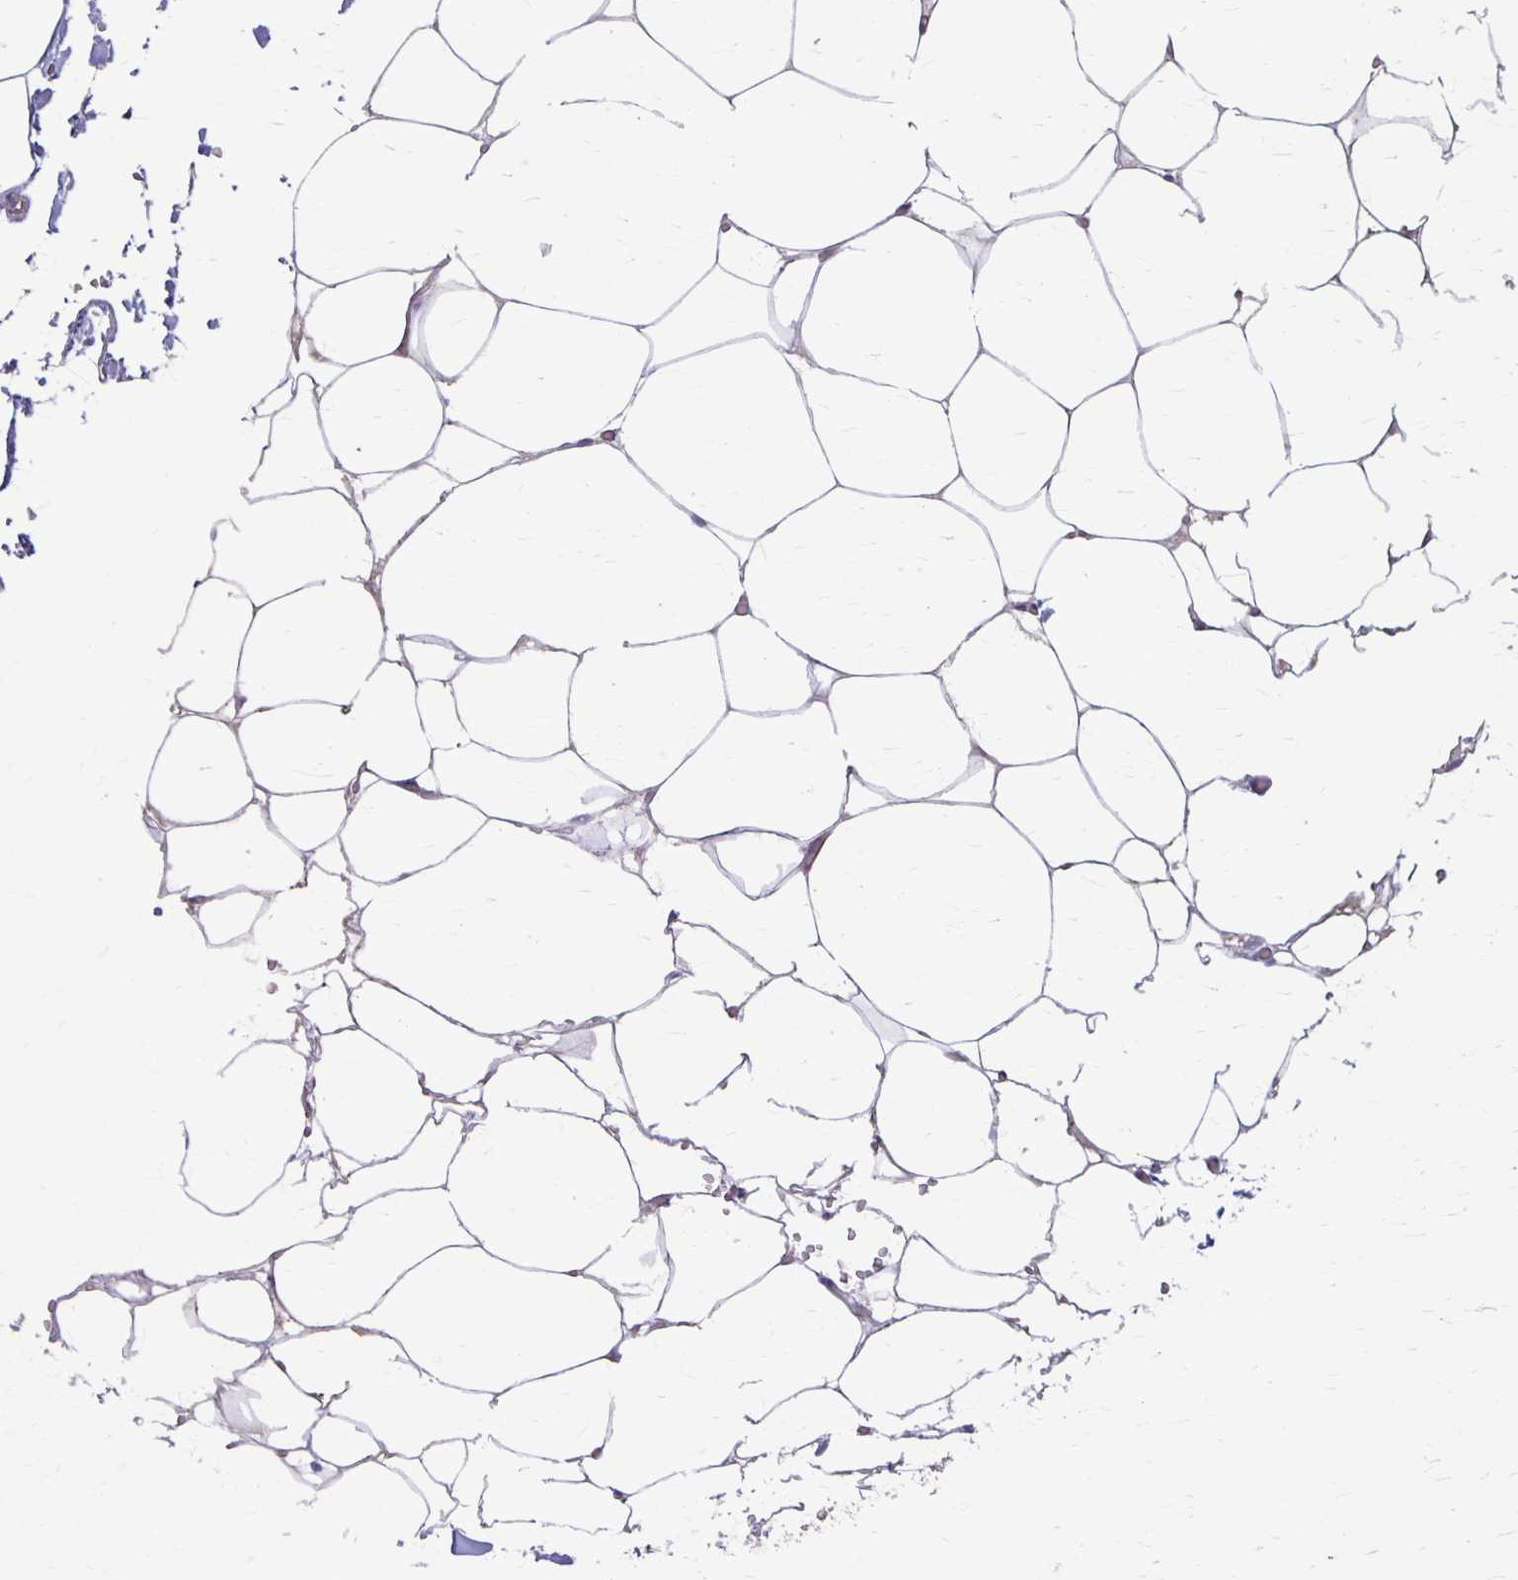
{"staining": {"intensity": "negative", "quantity": "none", "location": "none"}, "tissue": "adipose tissue", "cell_type": "Adipocytes", "image_type": "normal", "snomed": [{"axis": "morphology", "description": "Normal tissue, NOS"}, {"axis": "topography", "description": "Adipose tissue"}, {"axis": "topography", "description": "Vascular tissue"}, {"axis": "topography", "description": "Rectum"}, {"axis": "topography", "description": "Peripheral nerve tissue"}], "caption": "Immunohistochemical staining of unremarkable human adipose tissue demonstrates no significant staining in adipocytes.", "gene": "PPP1R3E", "patient": {"sex": "female", "age": 69}}